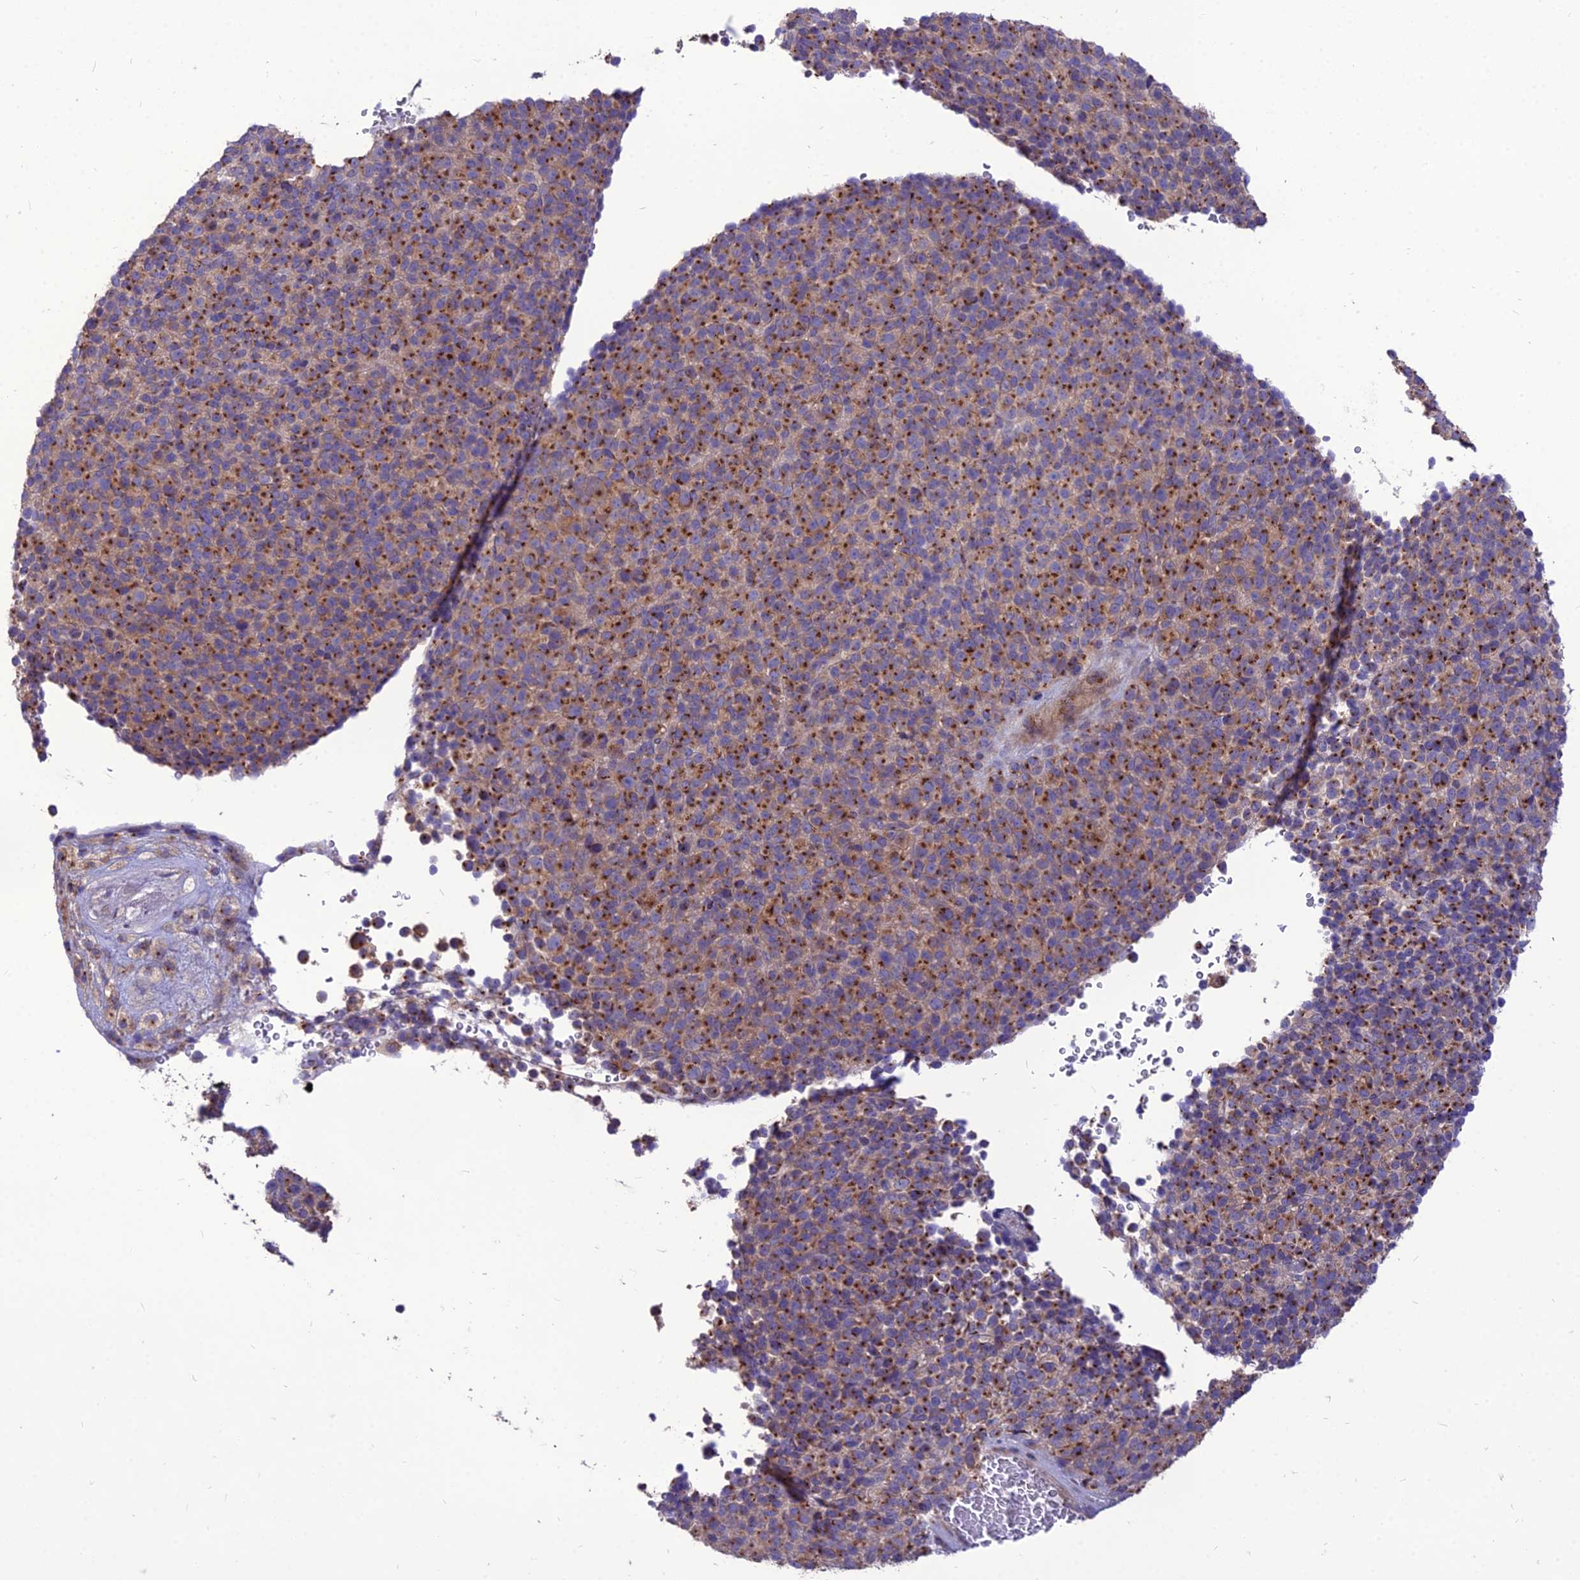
{"staining": {"intensity": "strong", "quantity": "25%-75%", "location": "cytoplasmic/membranous"}, "tissue": "melanoma", "cell_type": "Tumor cells", "image_type": "cancer", "snomed": [{"axis": "morphology", "description": "Malignant melanoma, Metastatic site"}, {"axis": "topography", "description": "Brain"}], "caption": "An IHC image of tumor tissue is shown. Protein staining in brown highlights strong cytoplasmic/membranous positivity in malignant melanoma (metastatic site) within tumor cells.", "gene": "SPRYD7", "patient": {"sex": "female", "age": 56}}